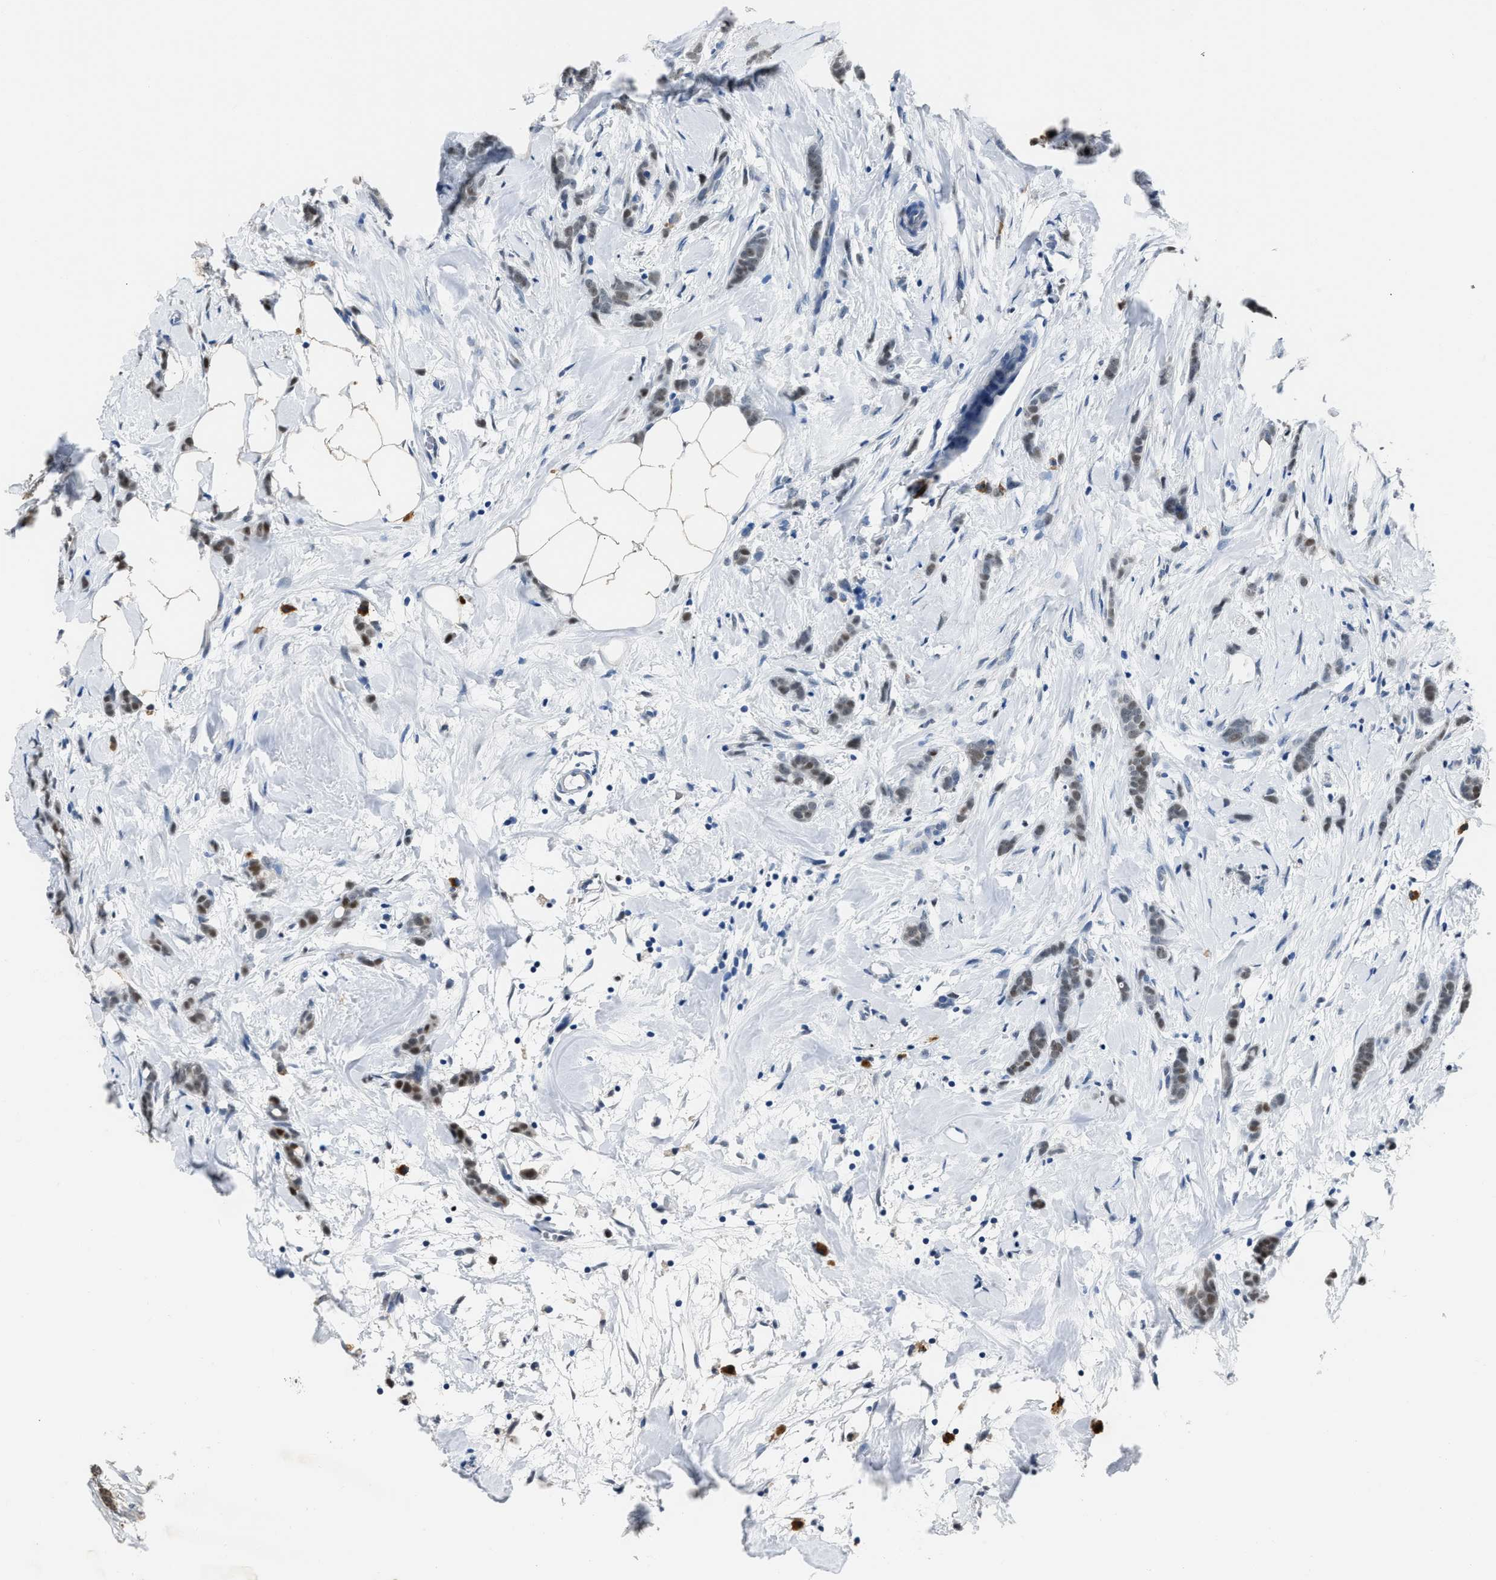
{"staining": {"intensity": "weak", "quantity": "25%-75%", "location": "nuclear"}, "tissue": "breast cancer", "cell_type": "Tumor cells", "image_type": "cancer", "snomed": [{"axis": "morphology", "description": "Lobular carcinoma, in situ"}, {"axis": "morphology", "description": "Lobular carcinoma"}, {"axis": "topography", "description": "Breast"}], "caption": "Breast cancer stained with immunohistochemistry (IHC) demonstrates weak nuclear staining in about 25%-75% of tumor cells.", "gene": "NSUN5", "patient": {"sex": "female", "age": 41}}